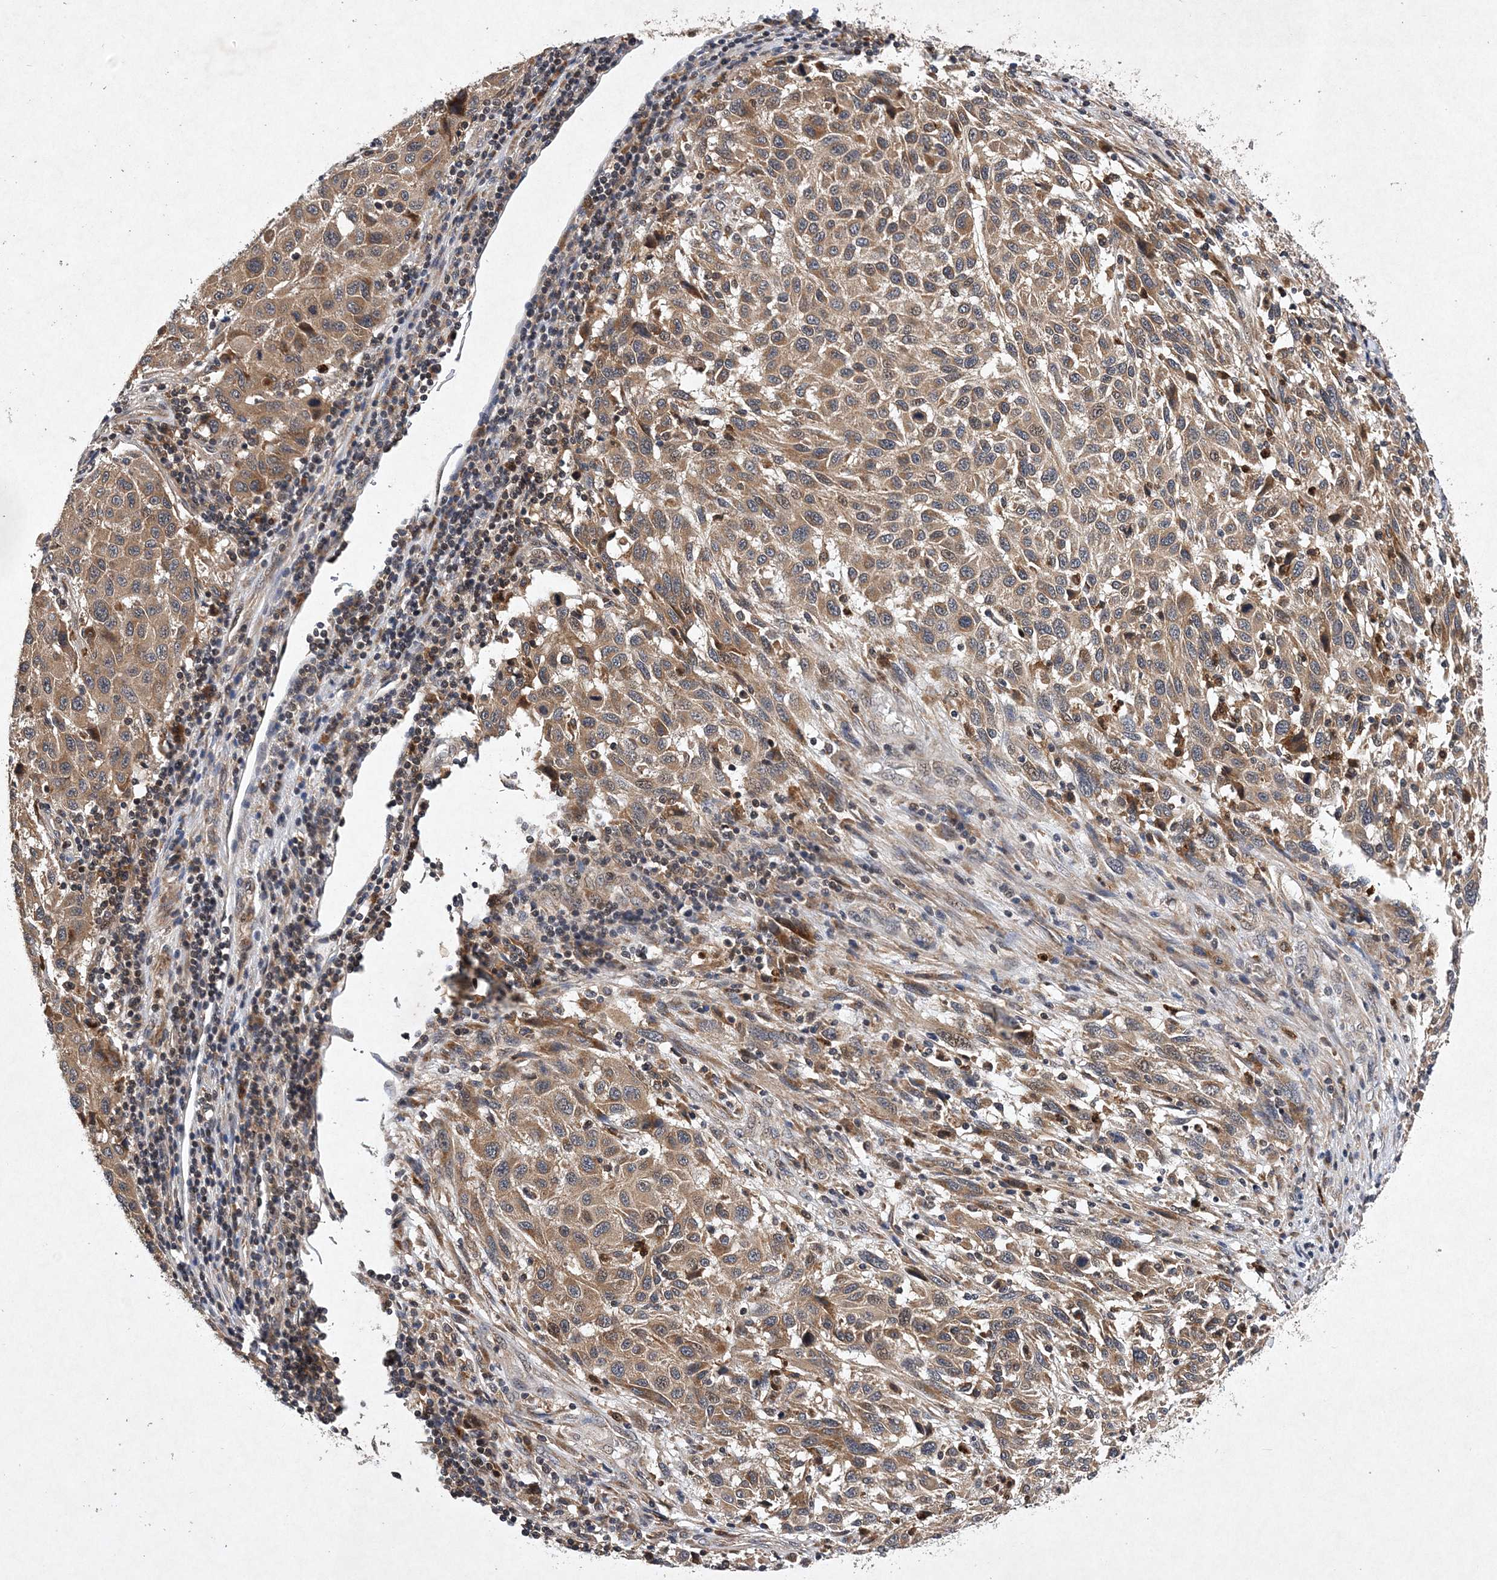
{"staining": {"intensity": "moderate", "quantity": ">75%", "location": "cytoplasmic/membranous"}, "tissue": "melanoma", "cell_type": "Tumor cells", "image_type": "cancer", "snomed": [{"axis": "morphology", "description": "Malignant melanoma, Metastatic site"}, {"axis": "topography", "description": "Lymph node"}], "caption": "High-power microscopy captured an immunohistochemistry histopathology image of malignant melanoma (metastatic site), revealing moderate cytoplasmic/membranous staining in about >75% of tumor cells. (Stains: DAB (3,3'-diaminobenzidine) in brown, nuclei in blue, Microscopy: brightfield microscopy at high magnification).", "gene": "PROSER1", "patient": {"sex": "male", "age": 61}}